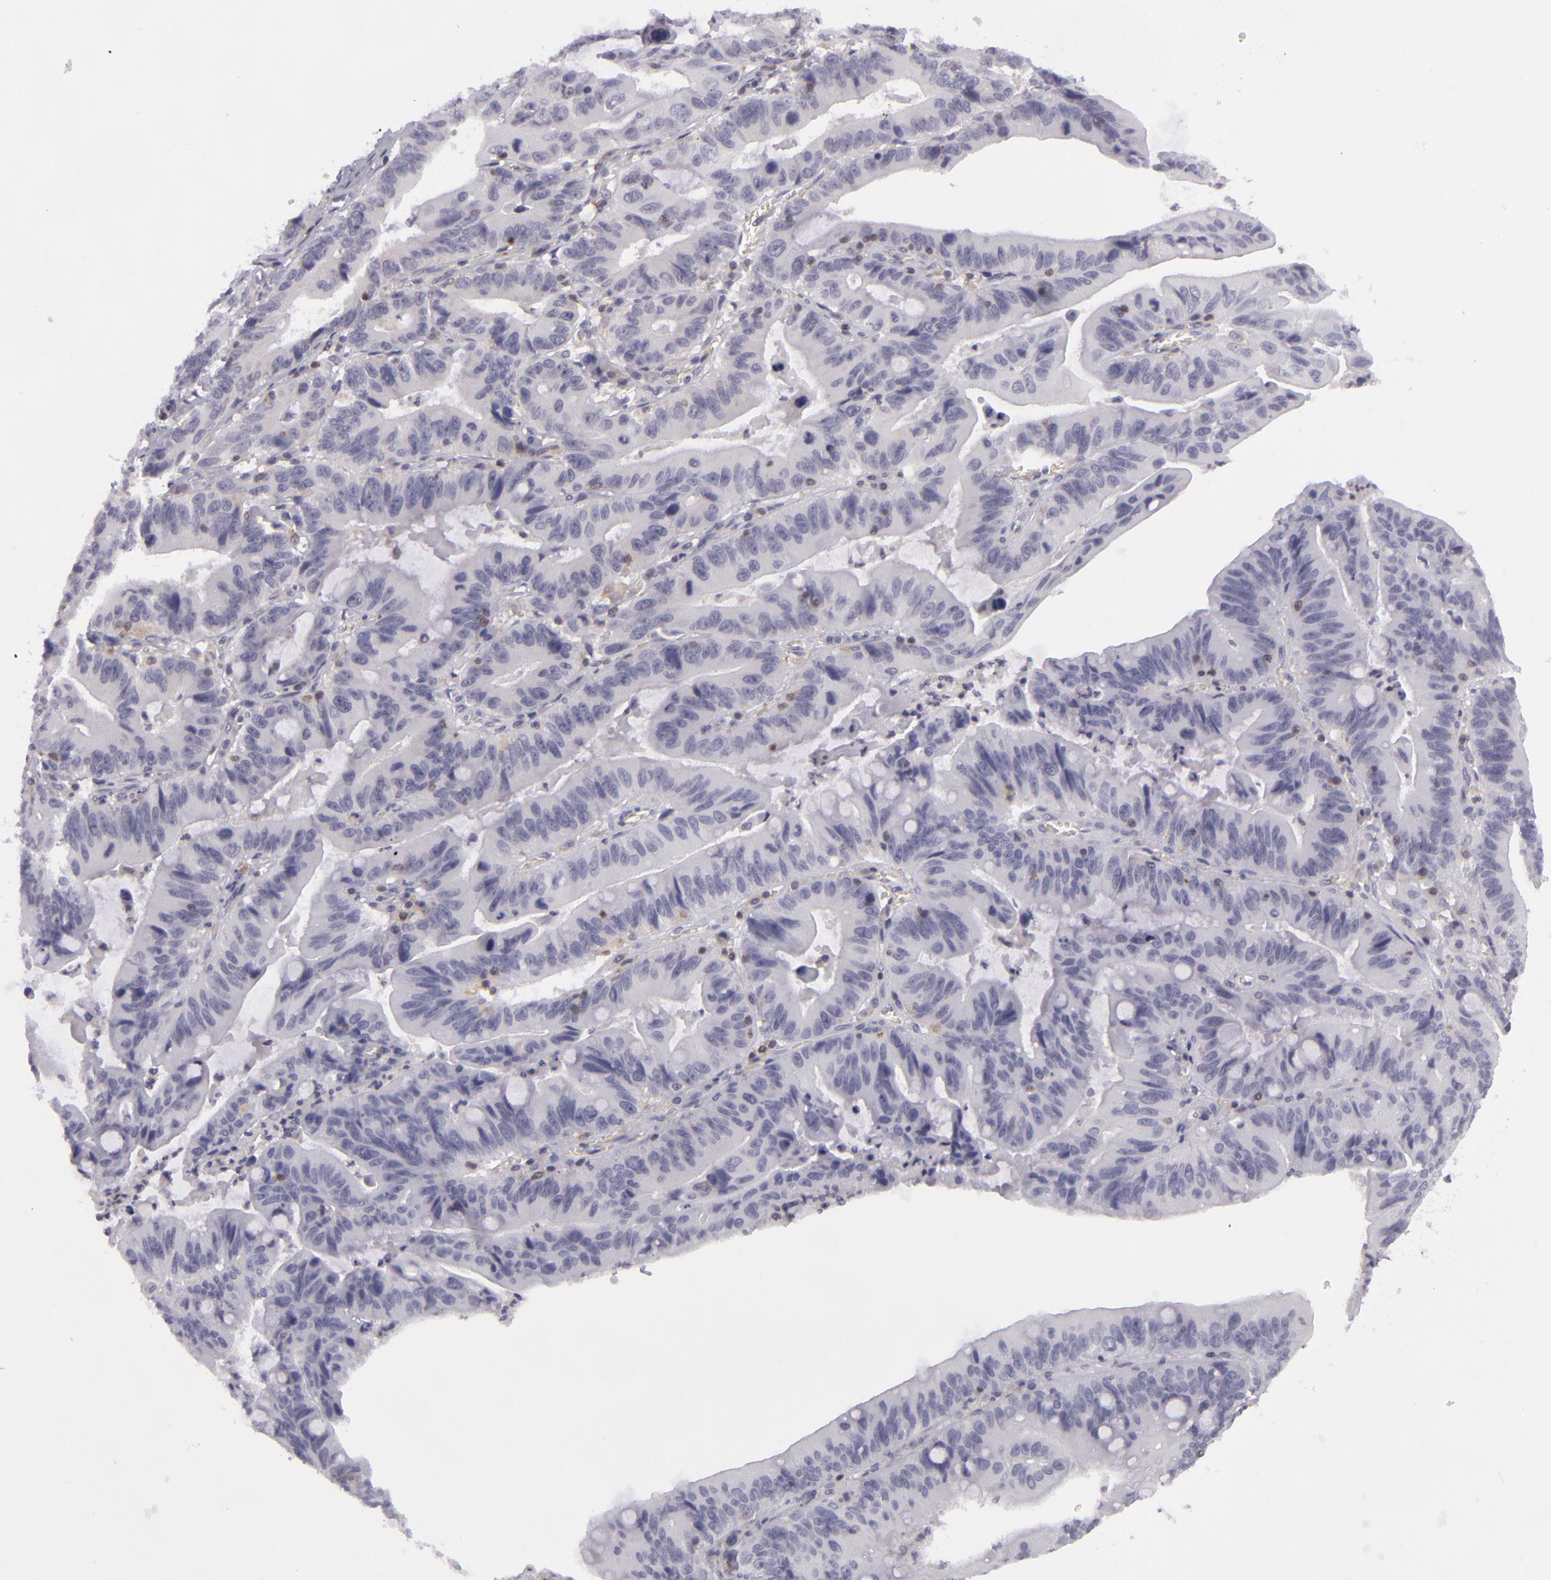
{"staining": {"intensity": "negative", "quantity": "none", "location": "none"}, "tissue": "stomach cancer", "cell_type": "Tumor cells", "image_type": "cancer", "snomed": [{"axis": "morphology", "description": "Adenocarcinoma, NOS"}, {"axis": "topography", "description": "Stomach, upper"}], "caption": "DAB (3,3'-diaminobenzidine) immunohistochemical staining of stomach cancer (adenocarcinoma) reveals no significant positivity in tumor cells.", "gene": "KCNAB2", "patient": {"sex": "male", "age": 63}}